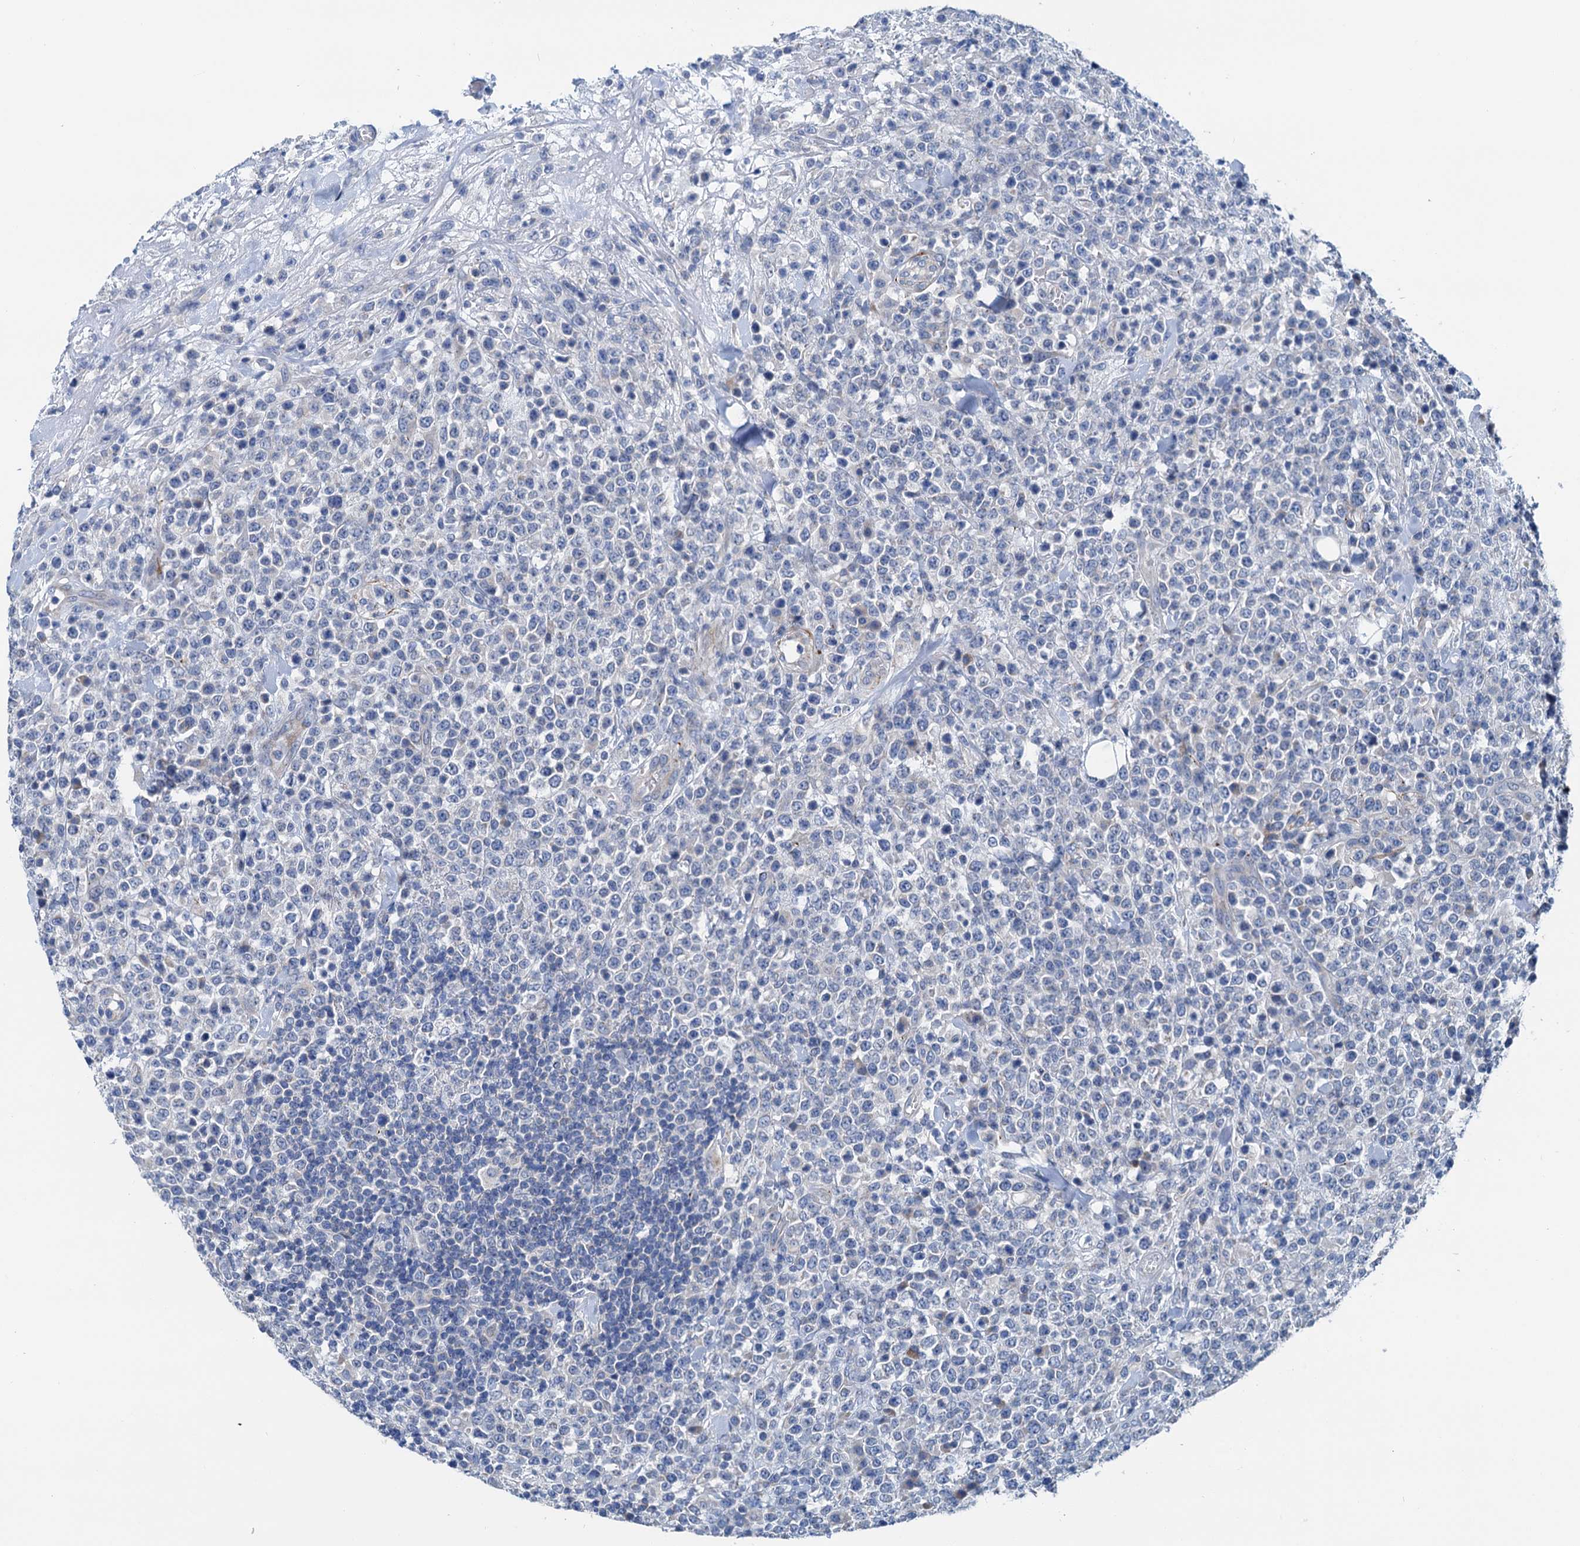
{"staining": {"intensity": "negative", "quantity": "none", "location": "none"}, "tissue": "lymphoma", "cell_type": "Tumor cells", "image_type": "cancer", "snomed": [{"axis": "morphology", "description": "Malignant lymphoma, non-Hodgkin's type, High grade"}, {"axis": "topography", "description": "Colon"}], "caption": "The image demonstrates no staining of tumor cells in malignant lymphoma, non-Hodgkin's type (high-grade).", "gene": "ELAC1", "patient": {"sex": "female", "age": 53}}